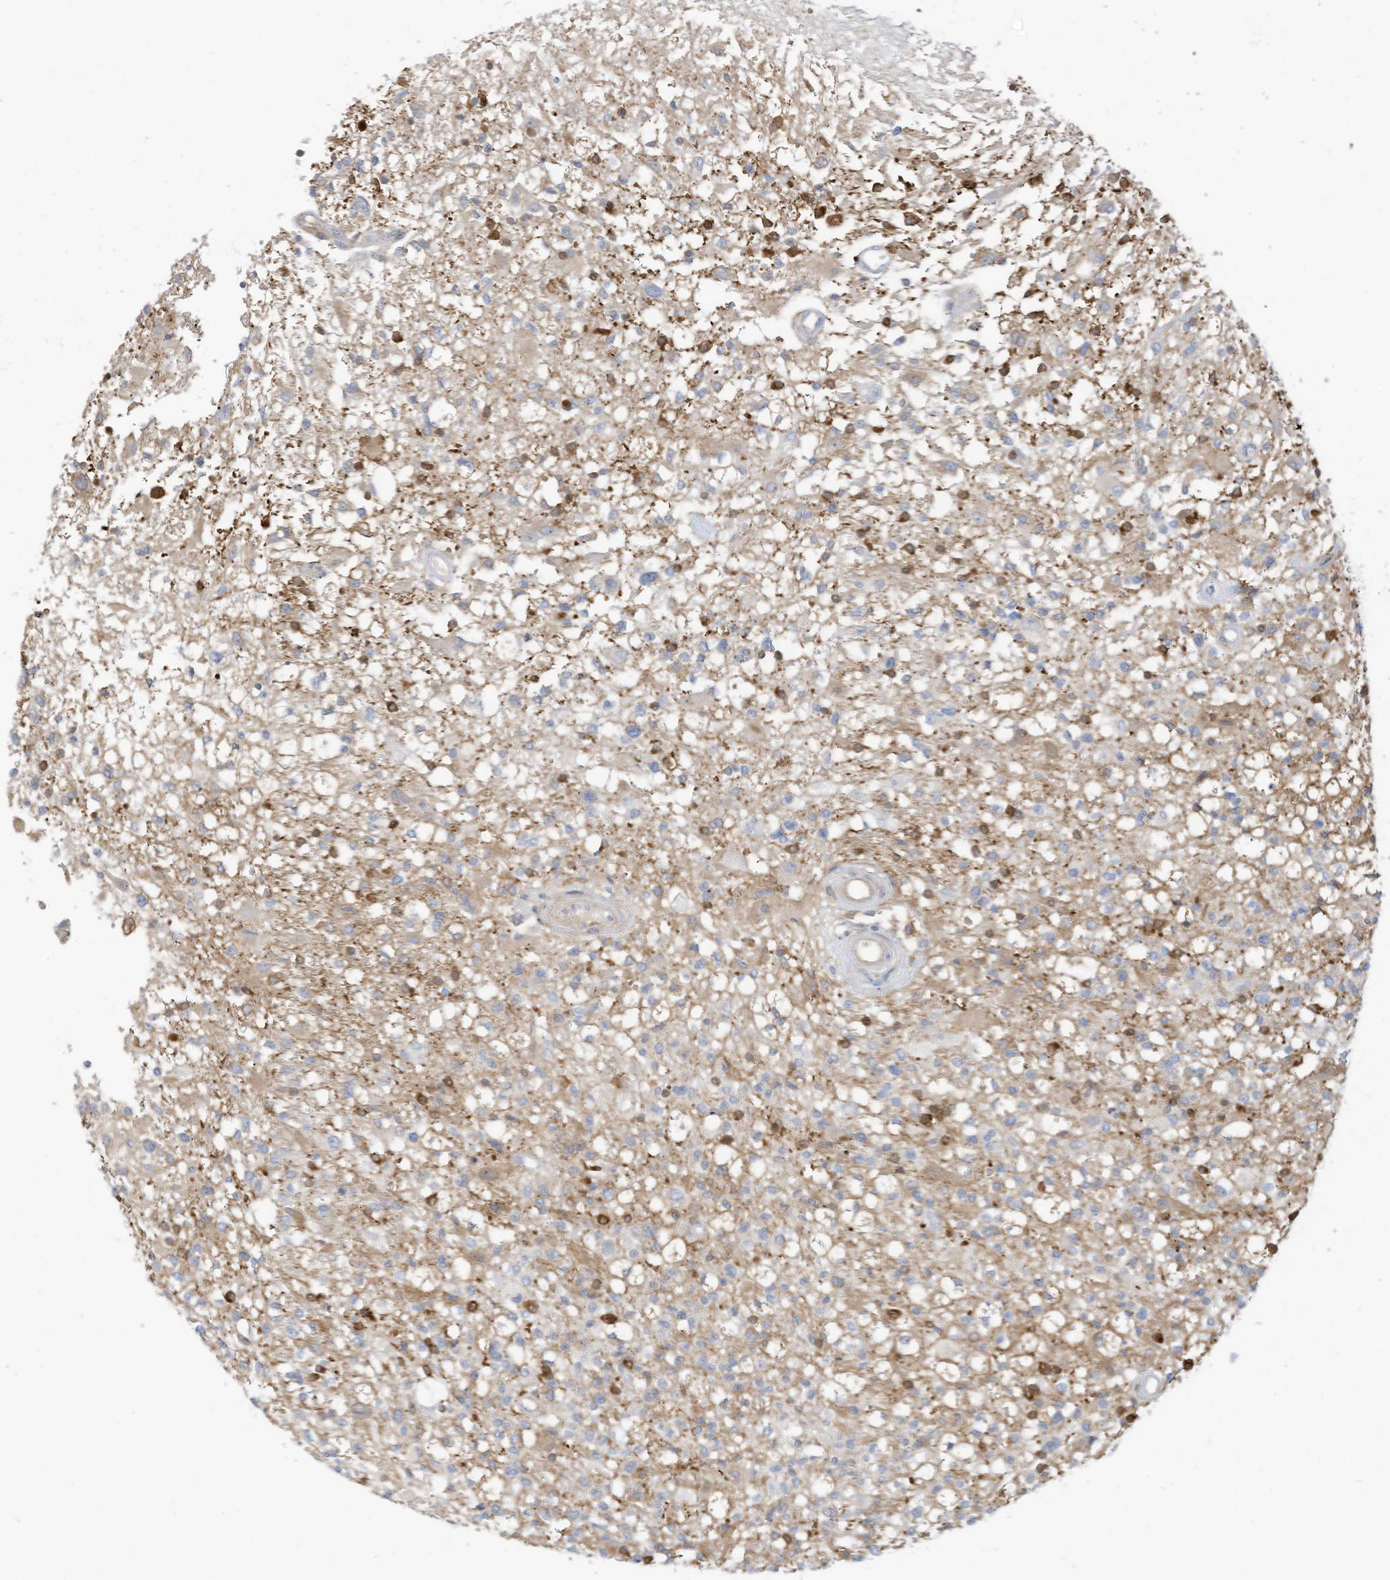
{"staining": {"intensity": "negative", "quantity": "none", "location": "none"}, "tissue": "glioma", "cell_type": "Tumor cells", "image_type": "cancer", "snomed": [{"axis": "morphology", "description": "Glioma, malignant, High grade"}, {"axis": "morphology", "description": "Glioblastoma, NOS"}, {"axis": "topography", "description": "Brain"}], "caption": "This histopathology image is of malignant high-grade glioma stained with IHC to label a protein in brown with the nuclei are counter-stained blue. There is no positivity in tumor cells.", "gene": "ATP13A1", "patient": {"sex": "male", "age": 60}}